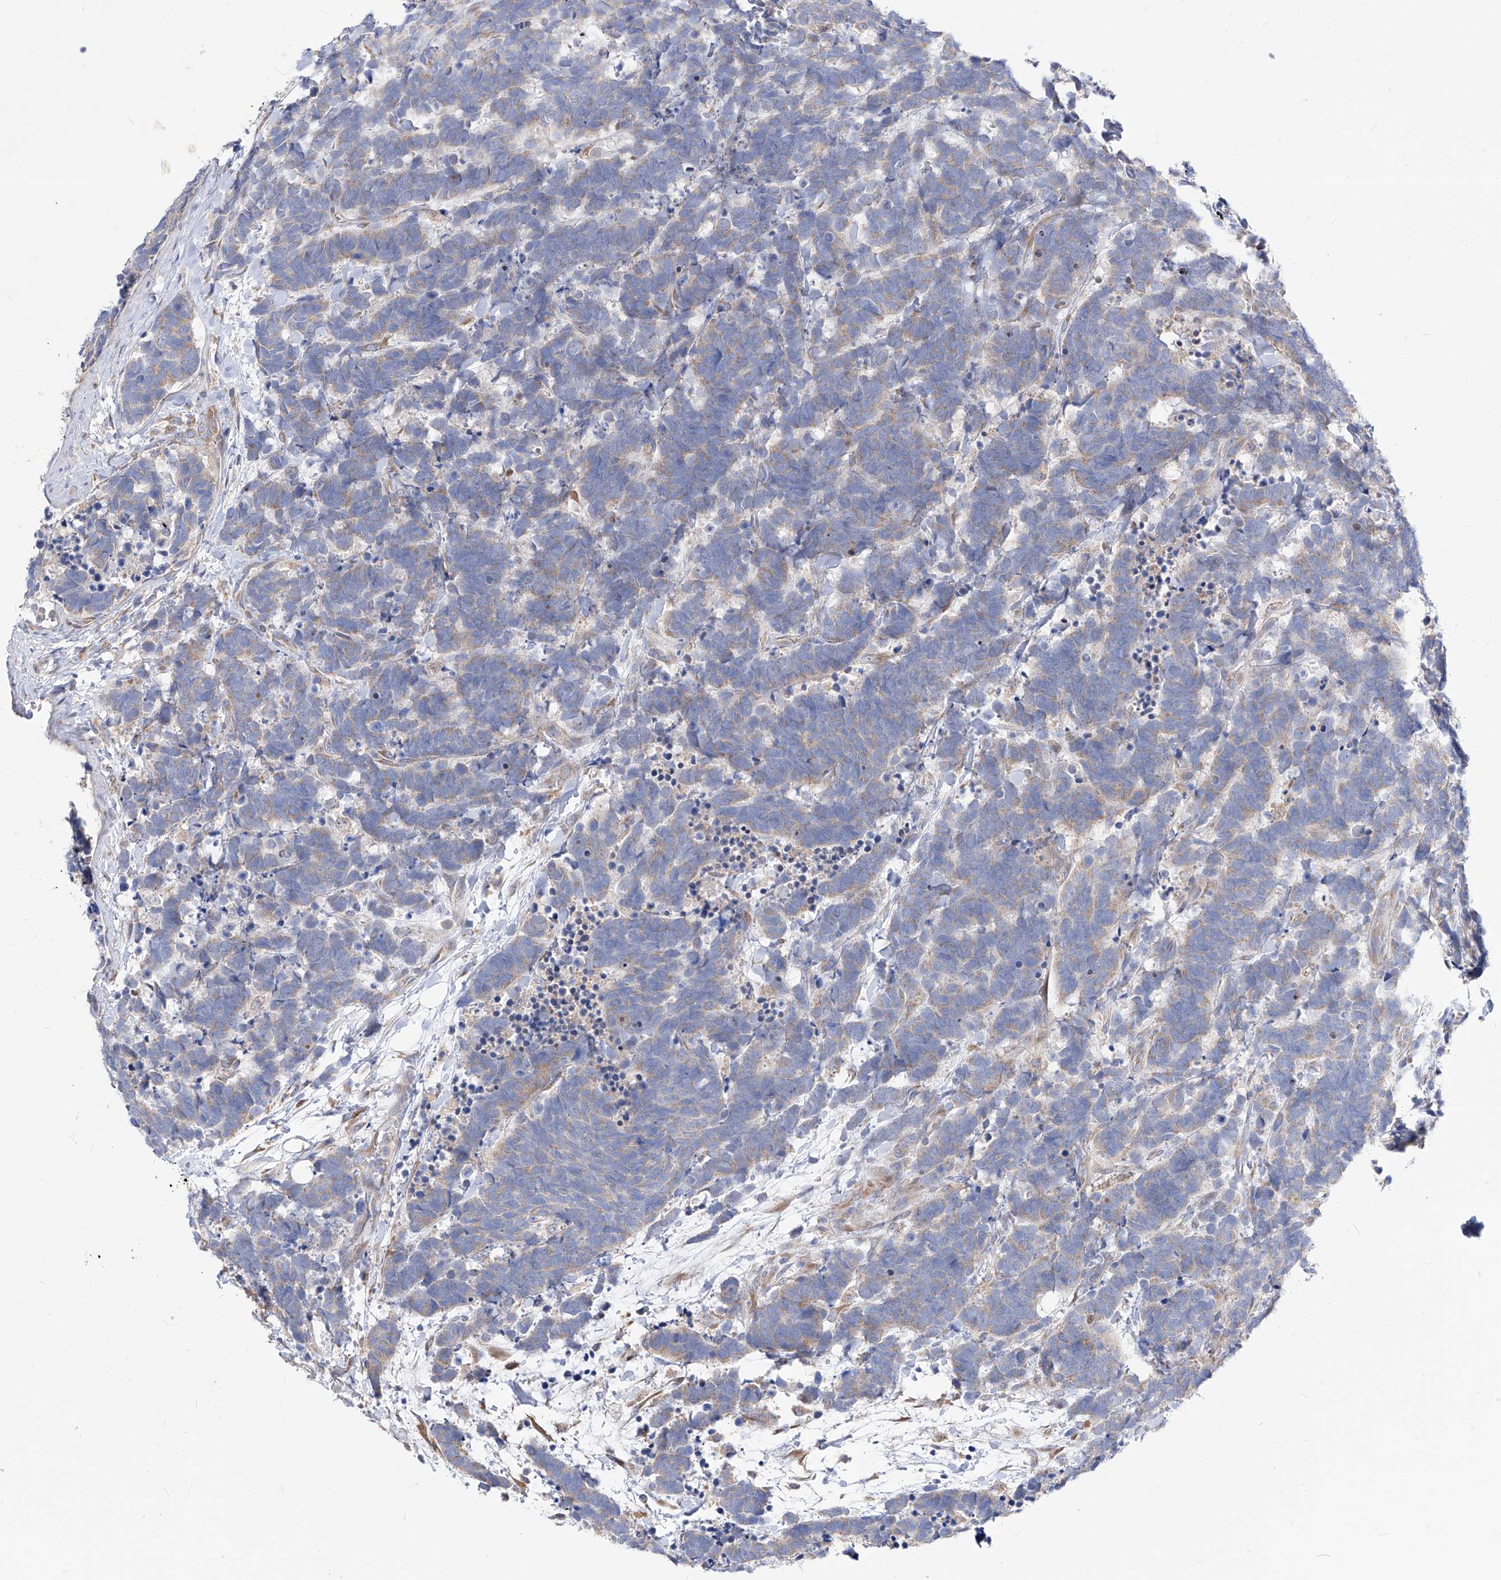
{"staining": {"intensity": "weak", "quantity": "25%-75%", "location": "cytoplasmic/membranous"}, "tissue": "carcinoid", "cell_type": "Tumor cells", "image_type": "cancer", "snomed": [{"axis": "morphology", "description": "Carcinoma, NOS"}, {"axis": "morphology", "description": "Carcinoid, malignant, NOS"}, {"axis": "topography", "description": "Urinary bladder"}], "caption": "Human carcinoma stained with a brown dye shows weak cytoplasmic/membranous positive positivity in approximately 25%-75% of tumor cells.", "gene": "UFL1", "patient": {"sex": "male", "age": 57}}